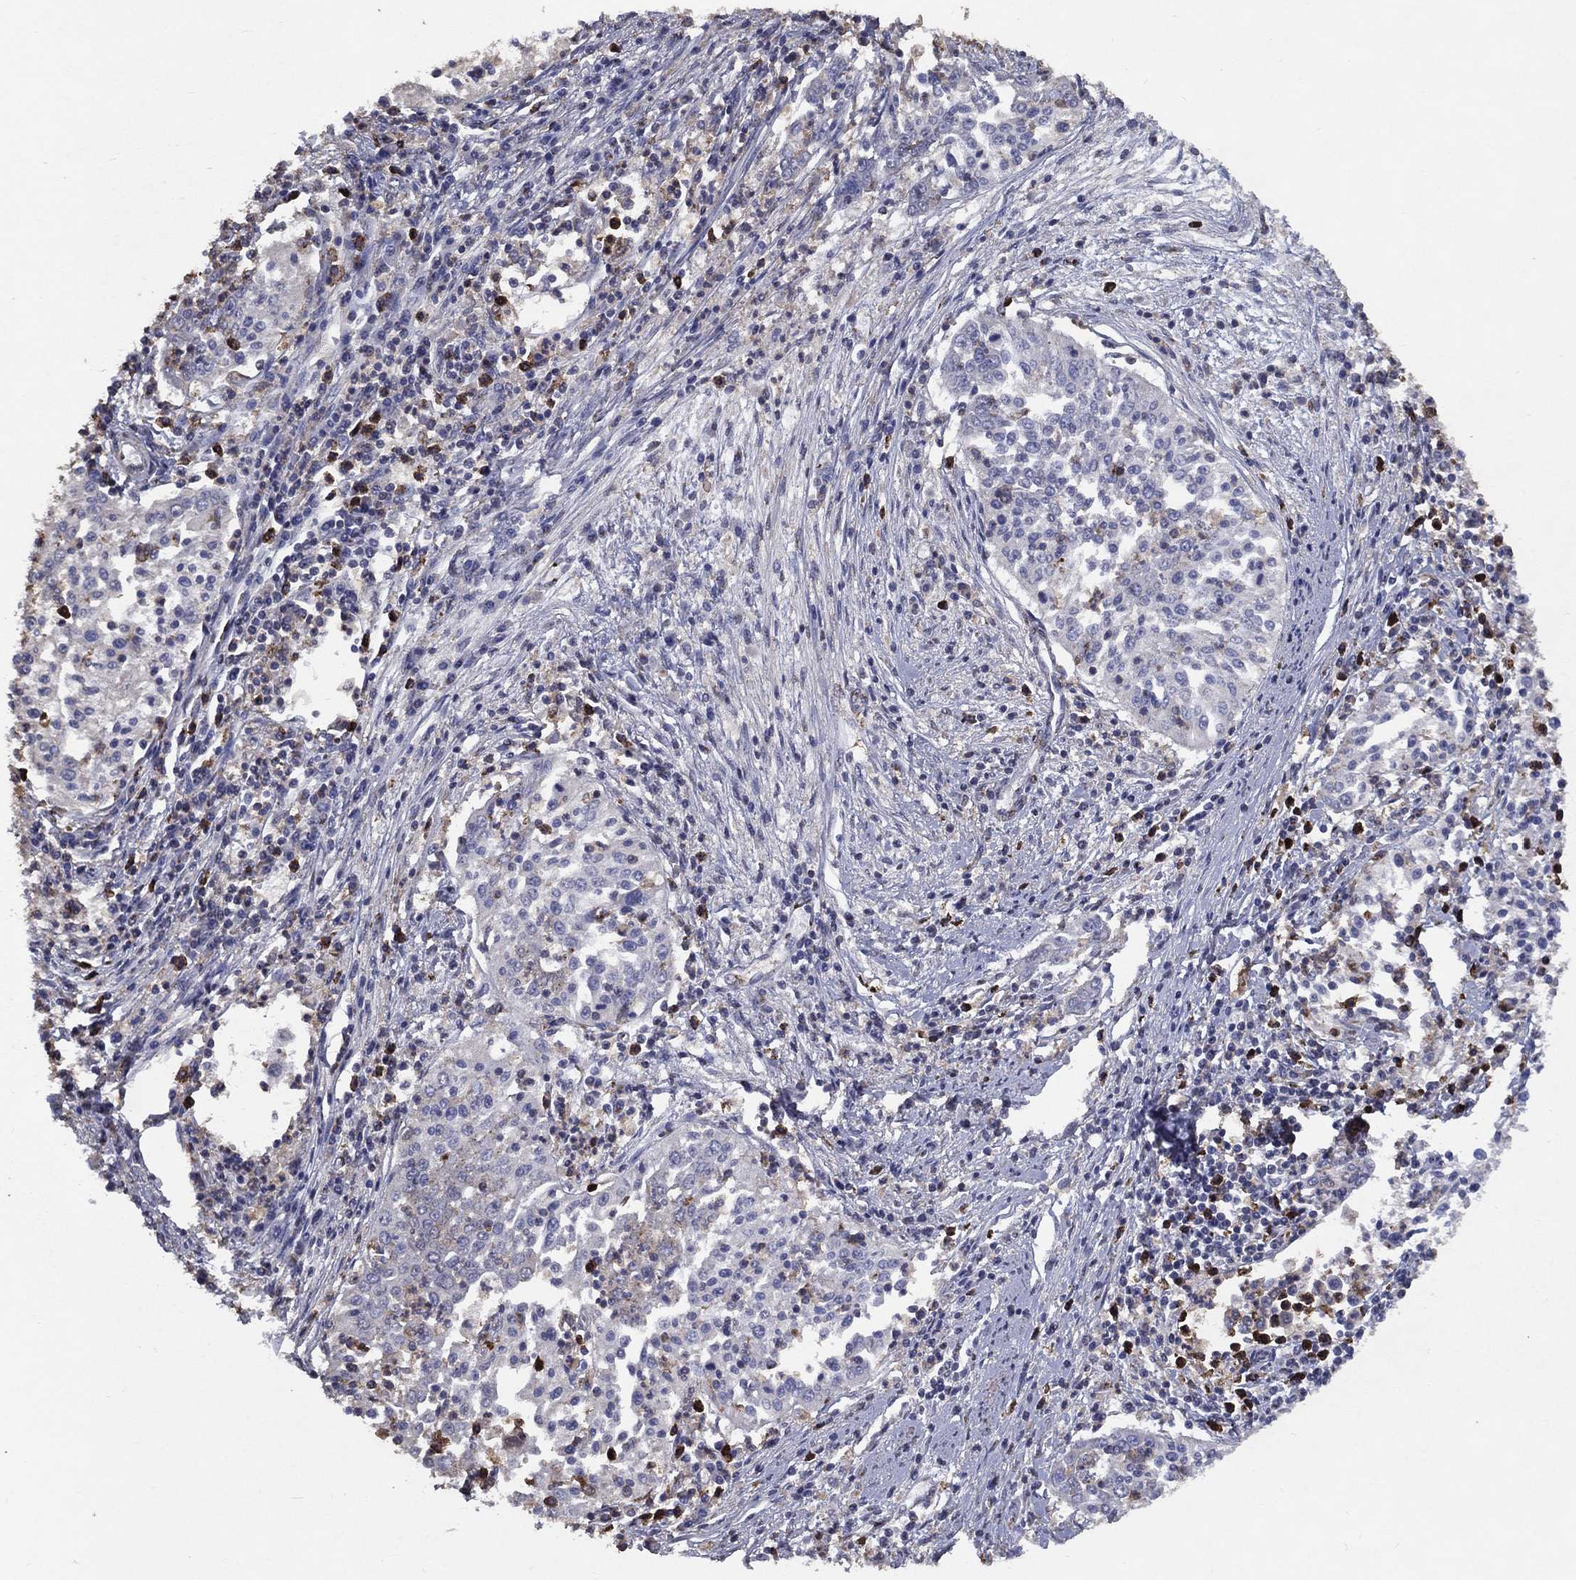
{"staining": {"intensity": "negative", "quantity": "none", "location": "none"}, "tissue": "cervical cancer", "cell_type": "Tumor cells", "image_type": "cancer", "snomed": [{"axis": "morphology", "description": "Squamous cell carcinoma, NOS"}, {"axis": "topography", "description": "Cervix"}], "caption": "High power microscopy image of an IHC image of cervical squamous cell carcinoma, revealing no significant expression in tumor cells. Brightfield microscopy of immunohistochemistry stained with DAB (brown) and hematoxylin (blue), captured at high magnification.", "gene": "GPR183", "patient": {"sex": "female", "age": 41}}